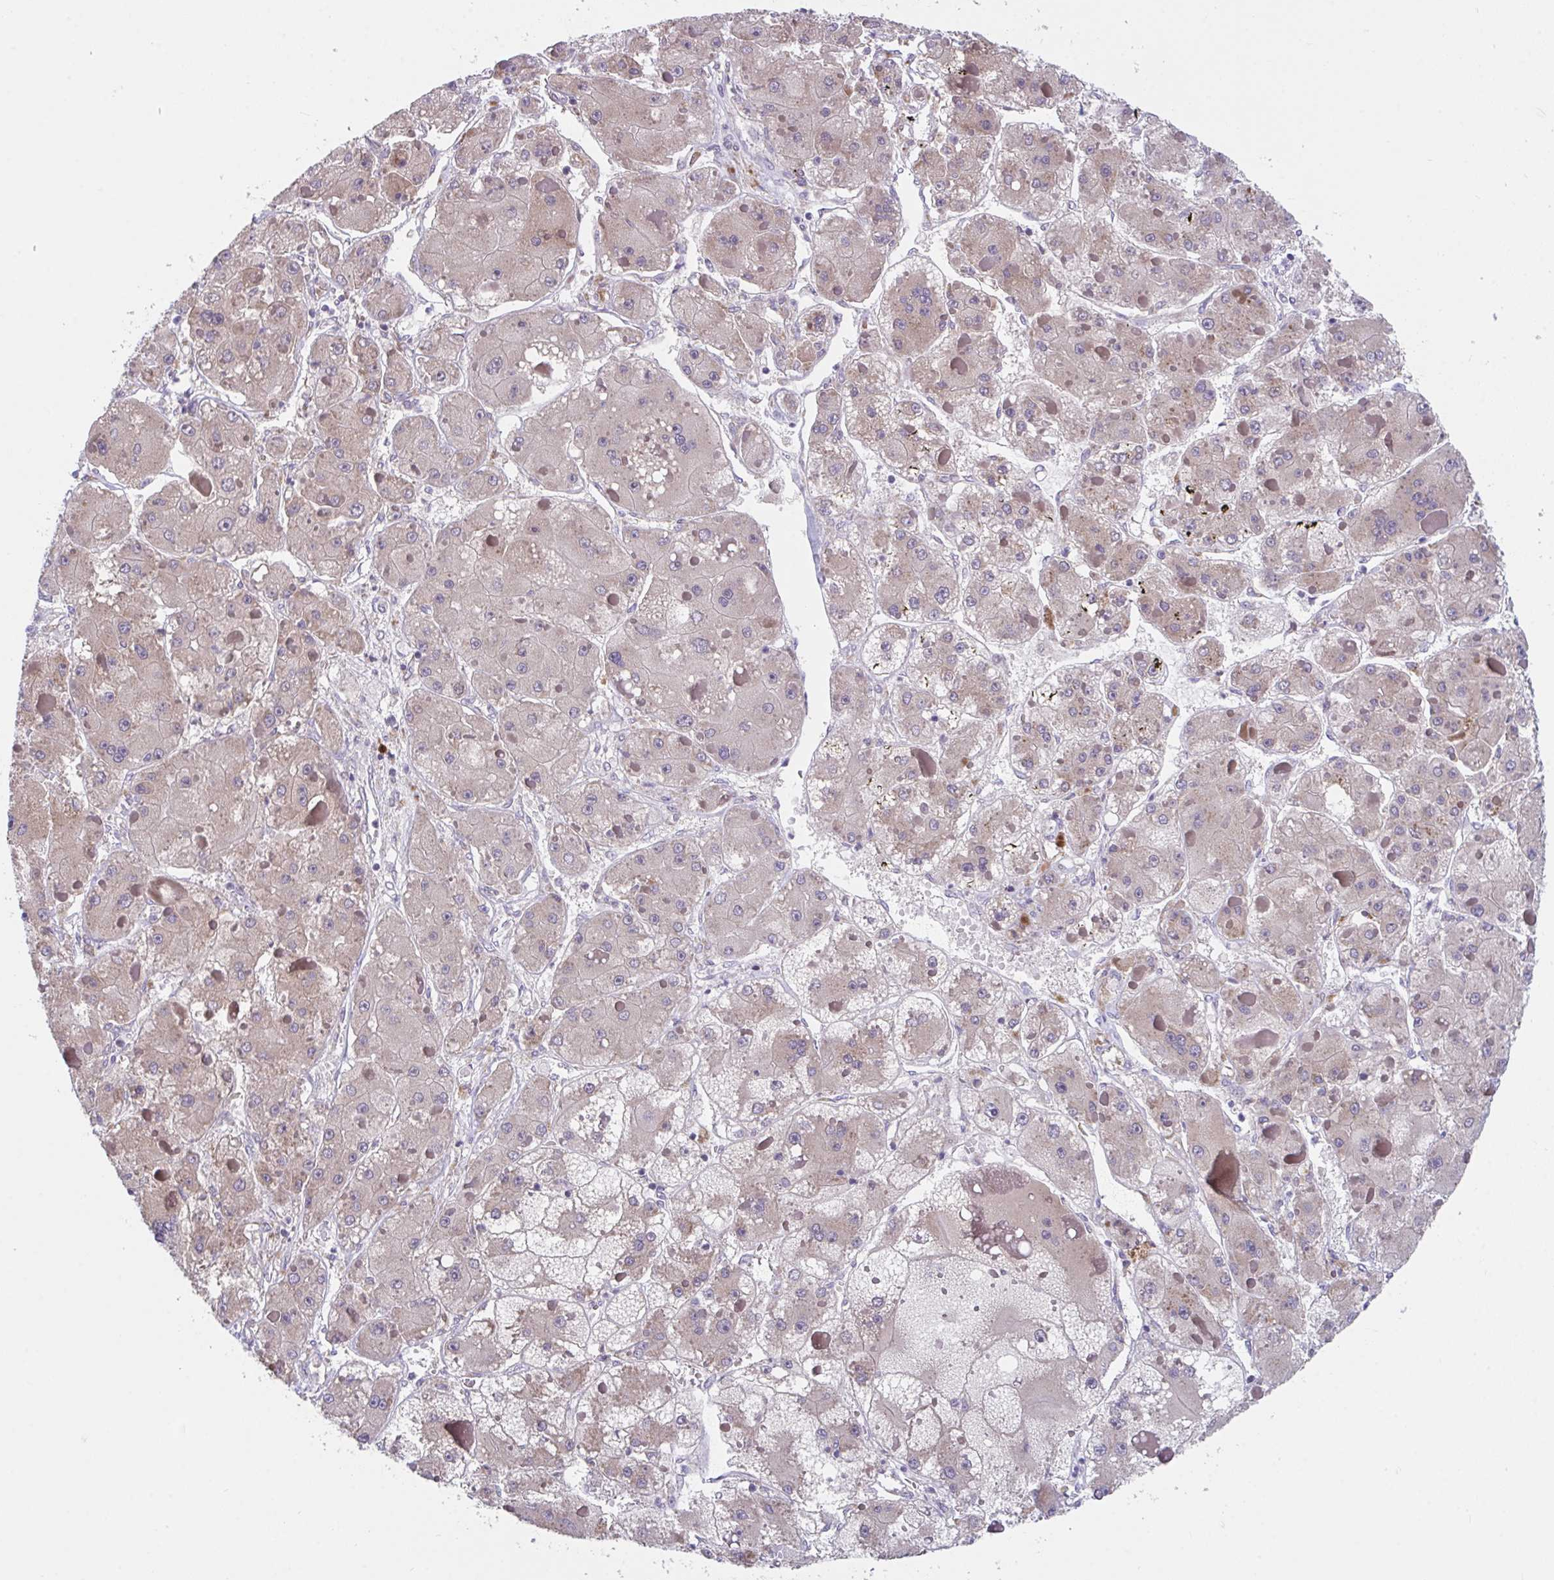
{"staining": {"intensity": "moderate", "quantity": "25%-75%", "location": "cytoplasmic/membranous"}, "tissue": "liver cancer", "cell_type": "Tumor cells", "image_type": "cancer", "snomed": [{"axis": "morphology", "description": "Carcinoma, Hepatocellular, NOS"}, {"axis": "topography", "description": "Liver"}], "caption": "Moderate cytoplasmic/membranous protein expression is appreciated in approximately 25%-75% of tumor cells in liver cancer. (DAB (3,3'-diaminobenzidine) IHC, brown staining for protein, blue staining for nuclei).", "gene": "SUSD4", "patient": {"sex": "female", "age": 73}}